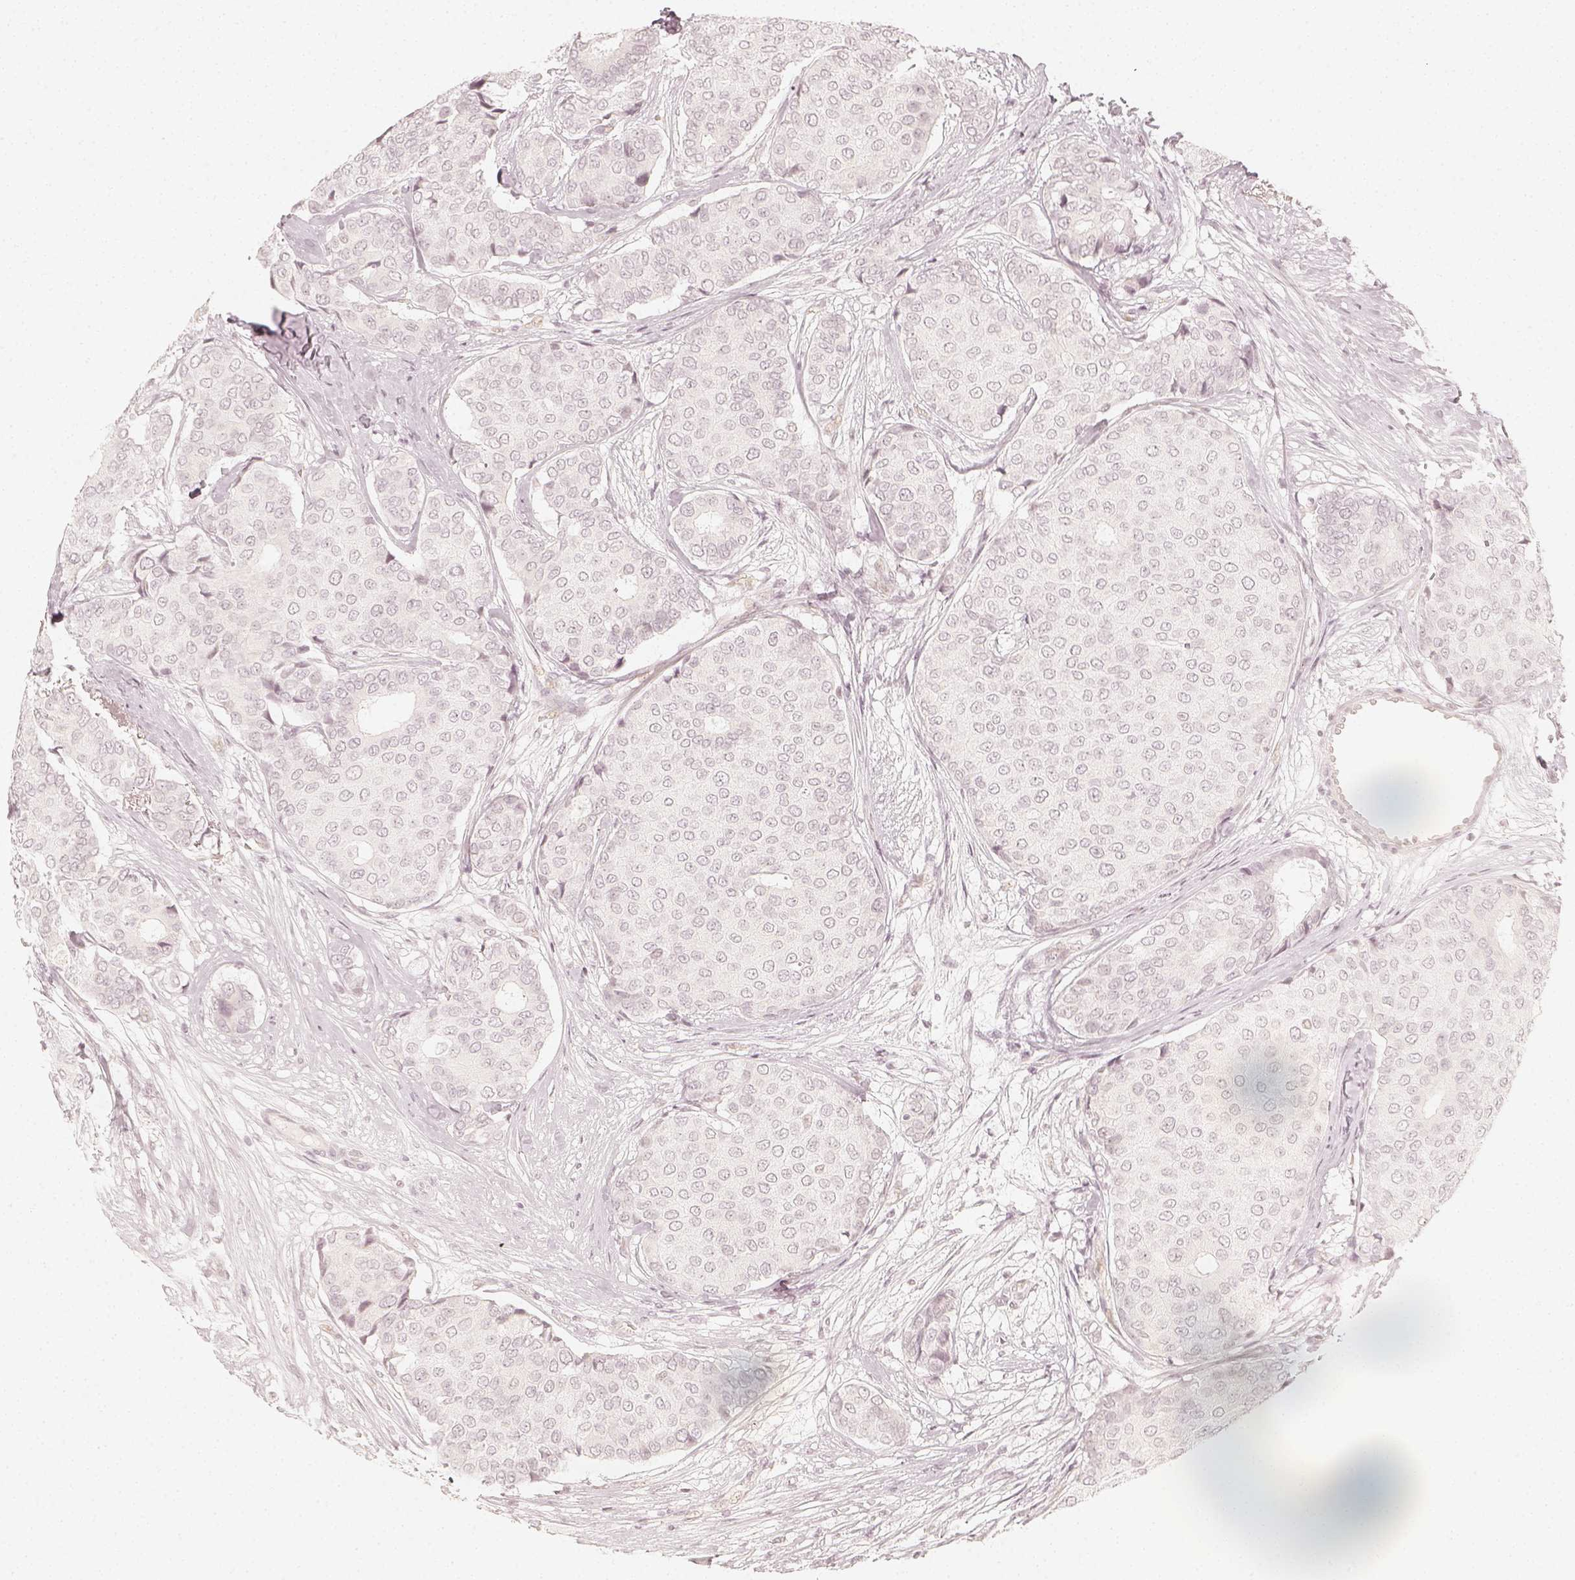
{"staining": {"intensity": "negative", "quantity": "none", "location": "none"}, "tissue": "breast cancer", "cell_type": "Tumor cells", "image_type": "cancer", "snomed": [{"axis": "morphology", "description": "Duct carcinoma"}, {"axis": "topography", "description": "Breast"}], "caption": "Micrograph shows no protein positivity in tumor cells of breast cancer (invasive ductal carcinoma) tissue.", "gene": "KRTAP2-1", "patient": {"sex": "female", "age": 75}}